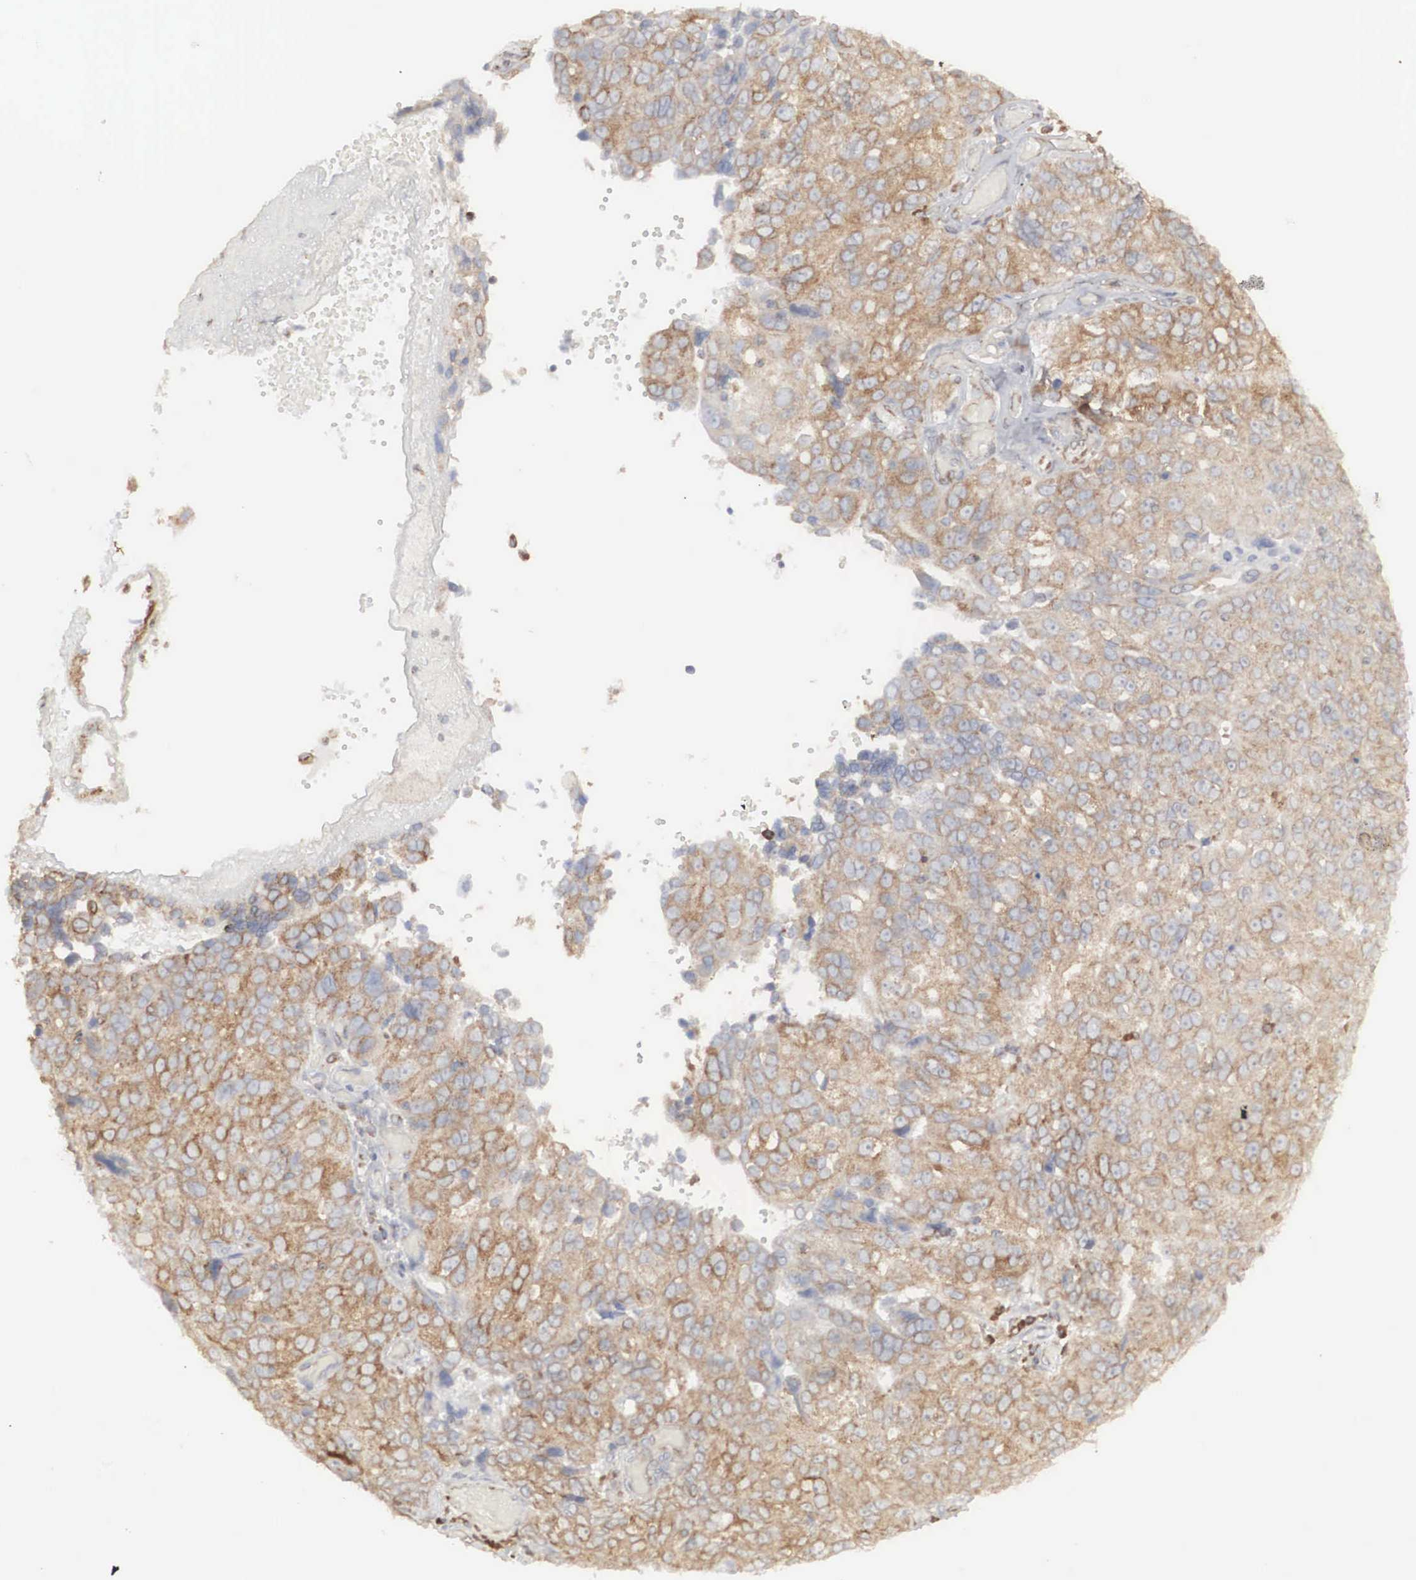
{"staining": {"intensity": "weak", "quantity": ">75%", "location": "cytoplasmic/membranous"}, "tissue": "ovarian cancer", "cell_type": "Tumor cells", "image_type": "cancer", "snomed": [{"axis": "morphology", "description": "Carcinoma, endometroid"}, {"axis": "topography", "description": "Ovary"}], "caption": "Ovarian cancer (endometroid carcinoma) stained for a protein (brown) exhibits weak cytoplasmic/membranous positive expression in approximately >75% of tumor cells.", "gene": "MIA2", "patient": {"sex": "female", "age": 75}}